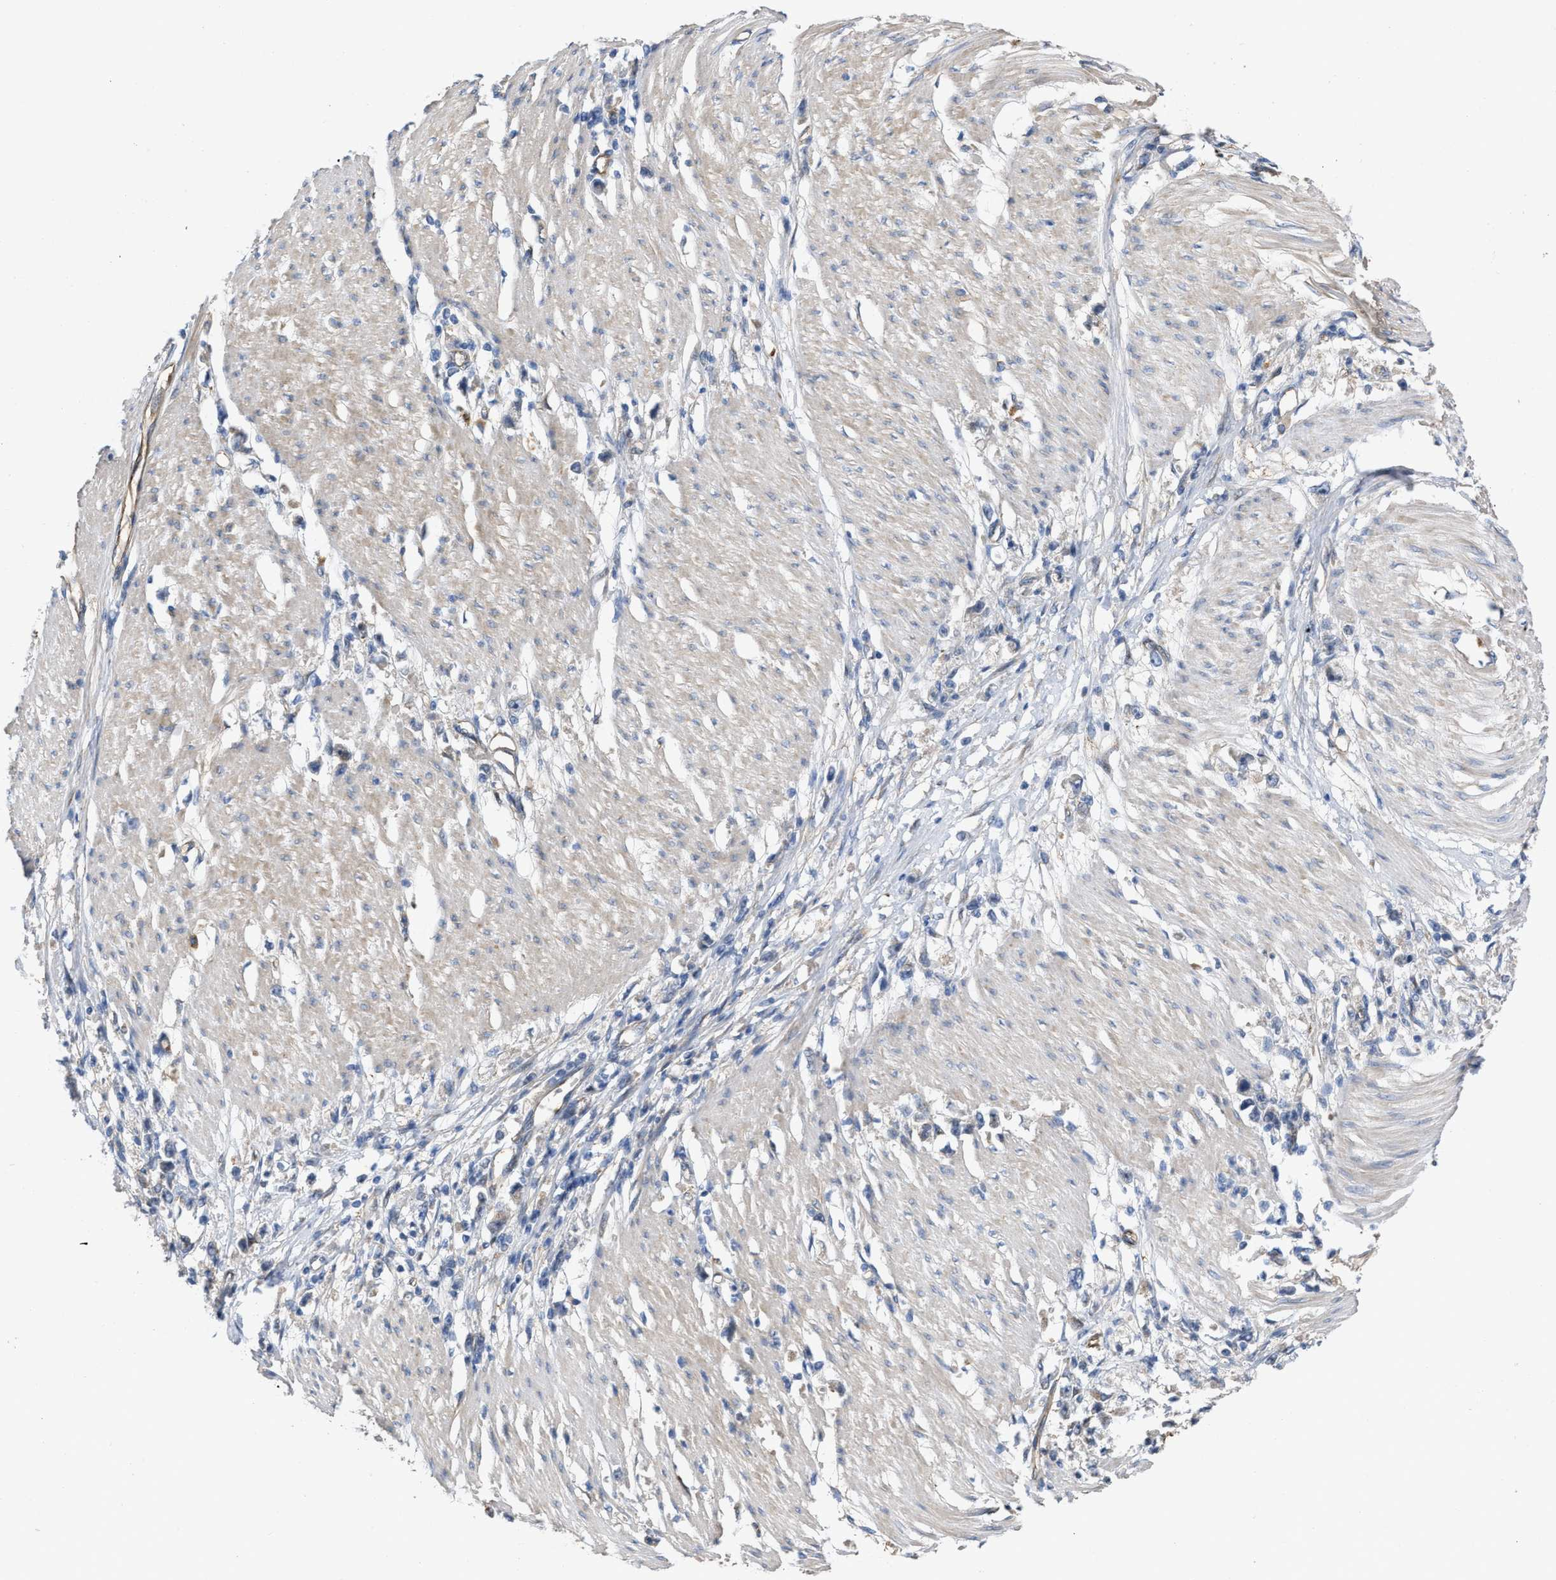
{"staining": {"intensity": "negative", "quantity": "none", "location": "none"}, "tissue": "stomach cancer", "cell_type": "Tumor cells", "image_type": "cancer", "snomed": [{"axis": "morphology", "description": "Adenocarcinoma, NOS"}, {"axis": "topography", "description": "Stomach"}], "caption": "This is a photomicrograph of immunohistochemistry (IHC) staining of stomach adenocarcinoma, which shows no positivity in tumor cells.", "gene": "SLC4A11", "patient": {"sex": "female", "age": 59}}